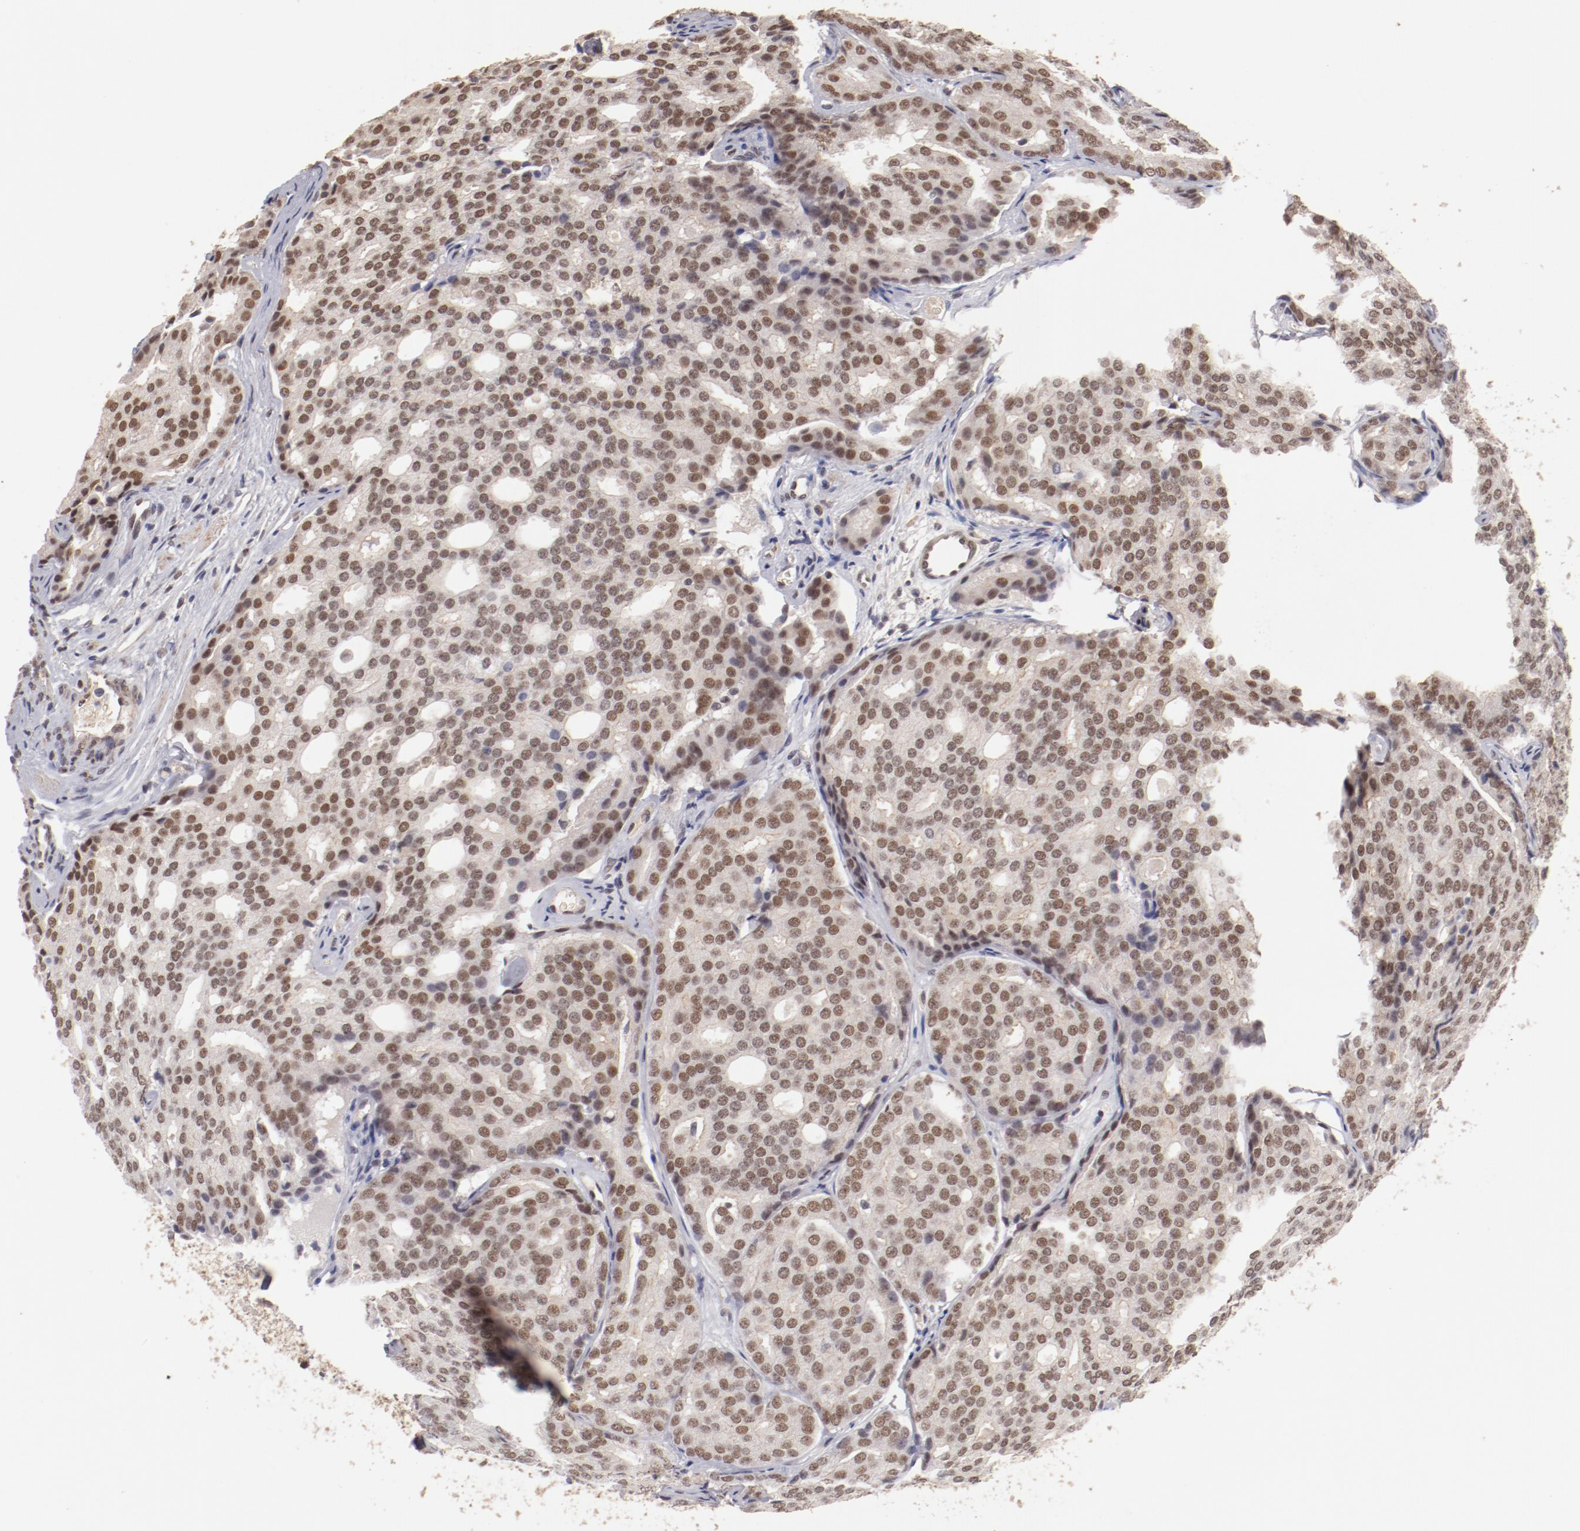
{"staining": {"intensity": "moderate", "quantity": ">75%", "location": "cytoplasmic/membranous,nuclear"}, "tissue": "prostate cancer", "cell_type": "Tumor cells", "image_type": "cancer", "snomed": [{"axis": "morphology", "description": "Adenocarcinoma, High grade"}, {"axis": "topography", "description": "Prostate"}], "caption": "Tumor cells show medium levels of moderate cytoplasmic/membranous and nuclear positivity in about >75% of cells in human prostate high-grade adenocarcinoma.", "gene": "CLOCK", "patient": {"sex": "male", "age": 64}}